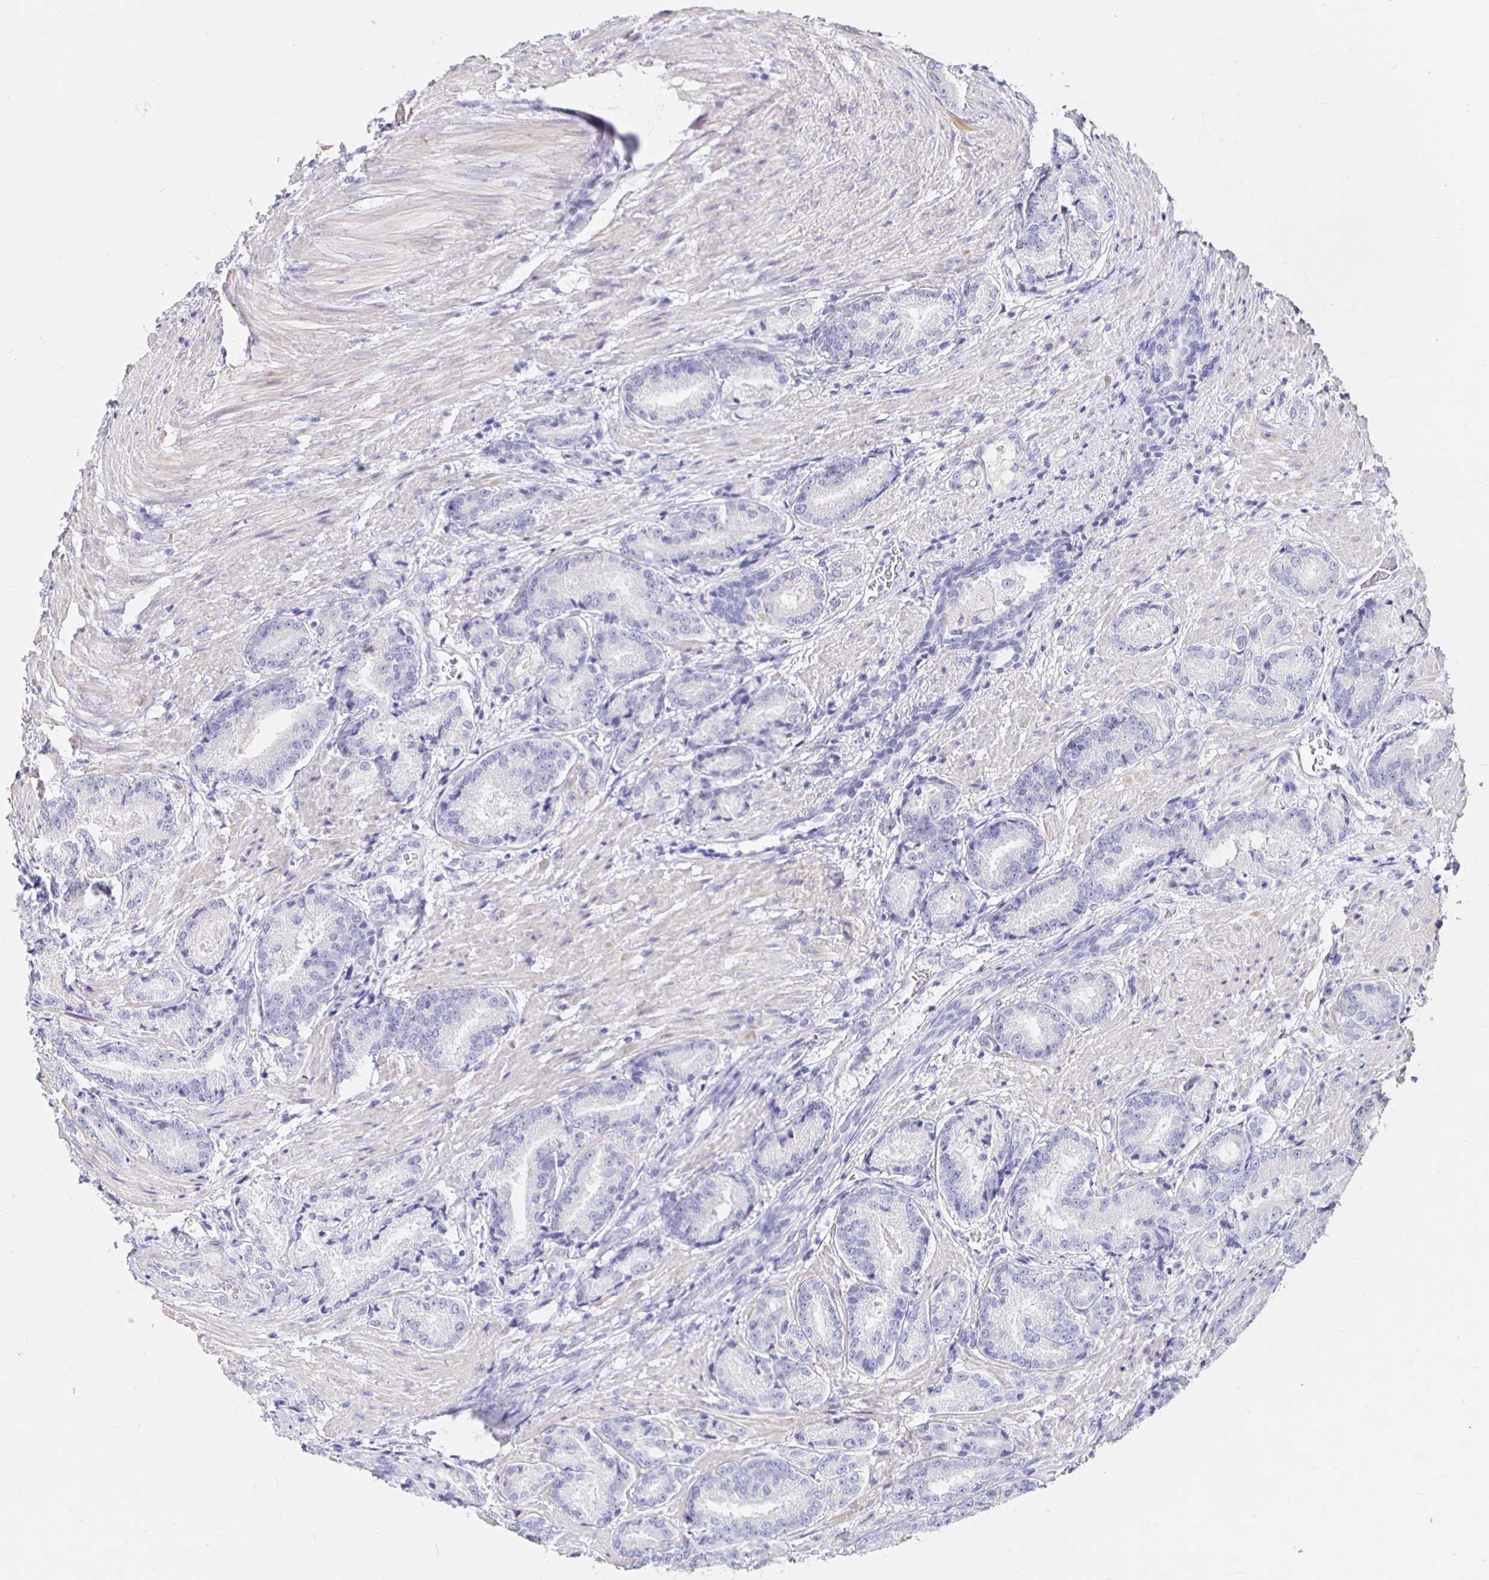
{"staining": {"intensity": "negative", "quantity": "none", "location": "none"}, "tissue": "prostate cancer", "cell_type": "Tumor cells", "image_type": "cancer", "snomed": [{"axis": "morphology", "description": "Adenocarcinoma, High grade"}, {"axis": "topography", "description": "Prostate and seminal vesicle, NOS"}], "caption": "DAB (3,3'-diaminobenzidine) immunohistochemical staining of prostate cancer (high-grade adenocarcinoma) demonstrates no significant staining in tumor cells.", "gene": "NECAB1", "patient": {"sex": "male", "age": 61}}